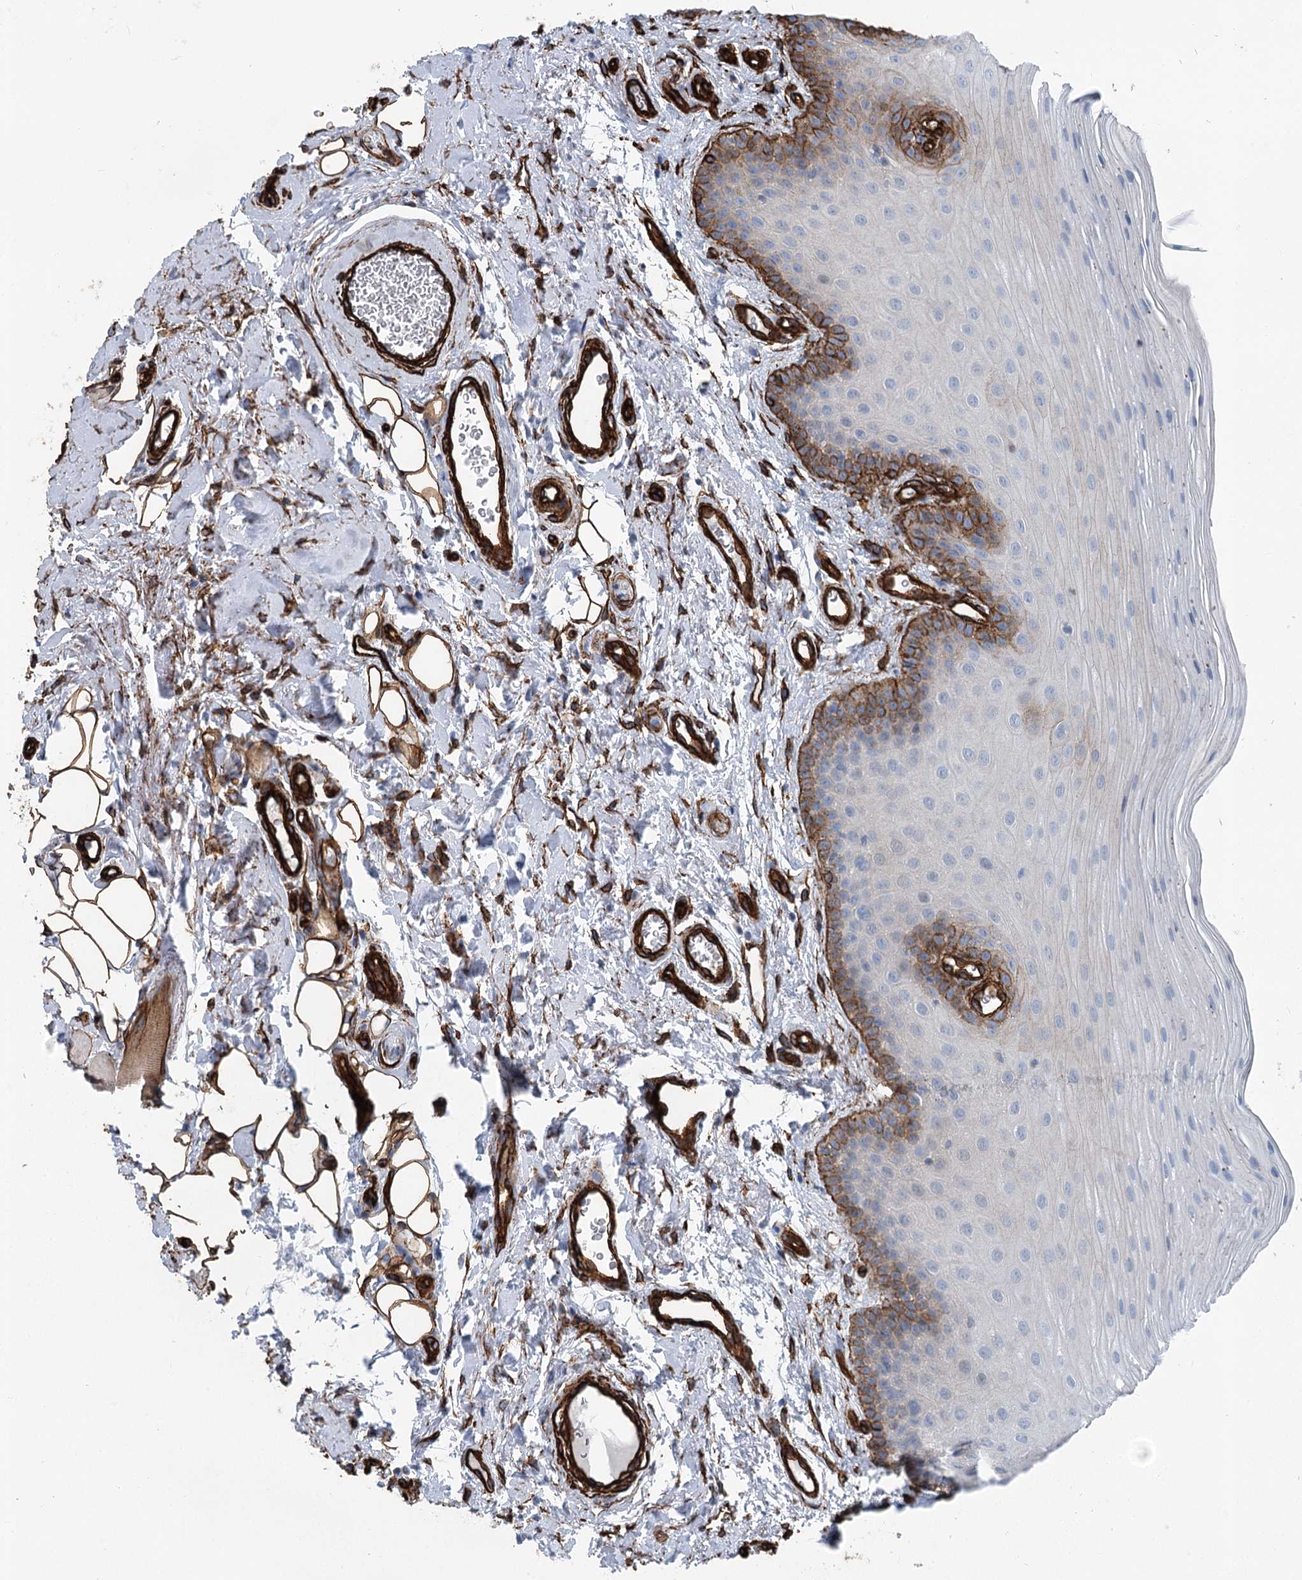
{"staining": {"intensity": "strong", "quantity": "<25%", "location": "cytoplasmic/membranous"}, "tissue": "oral mucosa", "cell_type": "Squamous epithelial cells", "image_type": "normal", "snomed": [{"axis": "morphology", "description": "Normal tissue, NOS"}, {"axis": "topography", "description": "Oral tissue"}], "caption": "The immunohistochemical stain highlights strong cytoplasmic/membranous staining in squamous epithelial cells of normal oral mucosa.", "gene": "IQSEC1", "patient": {"sex": "male", "age": 68}}